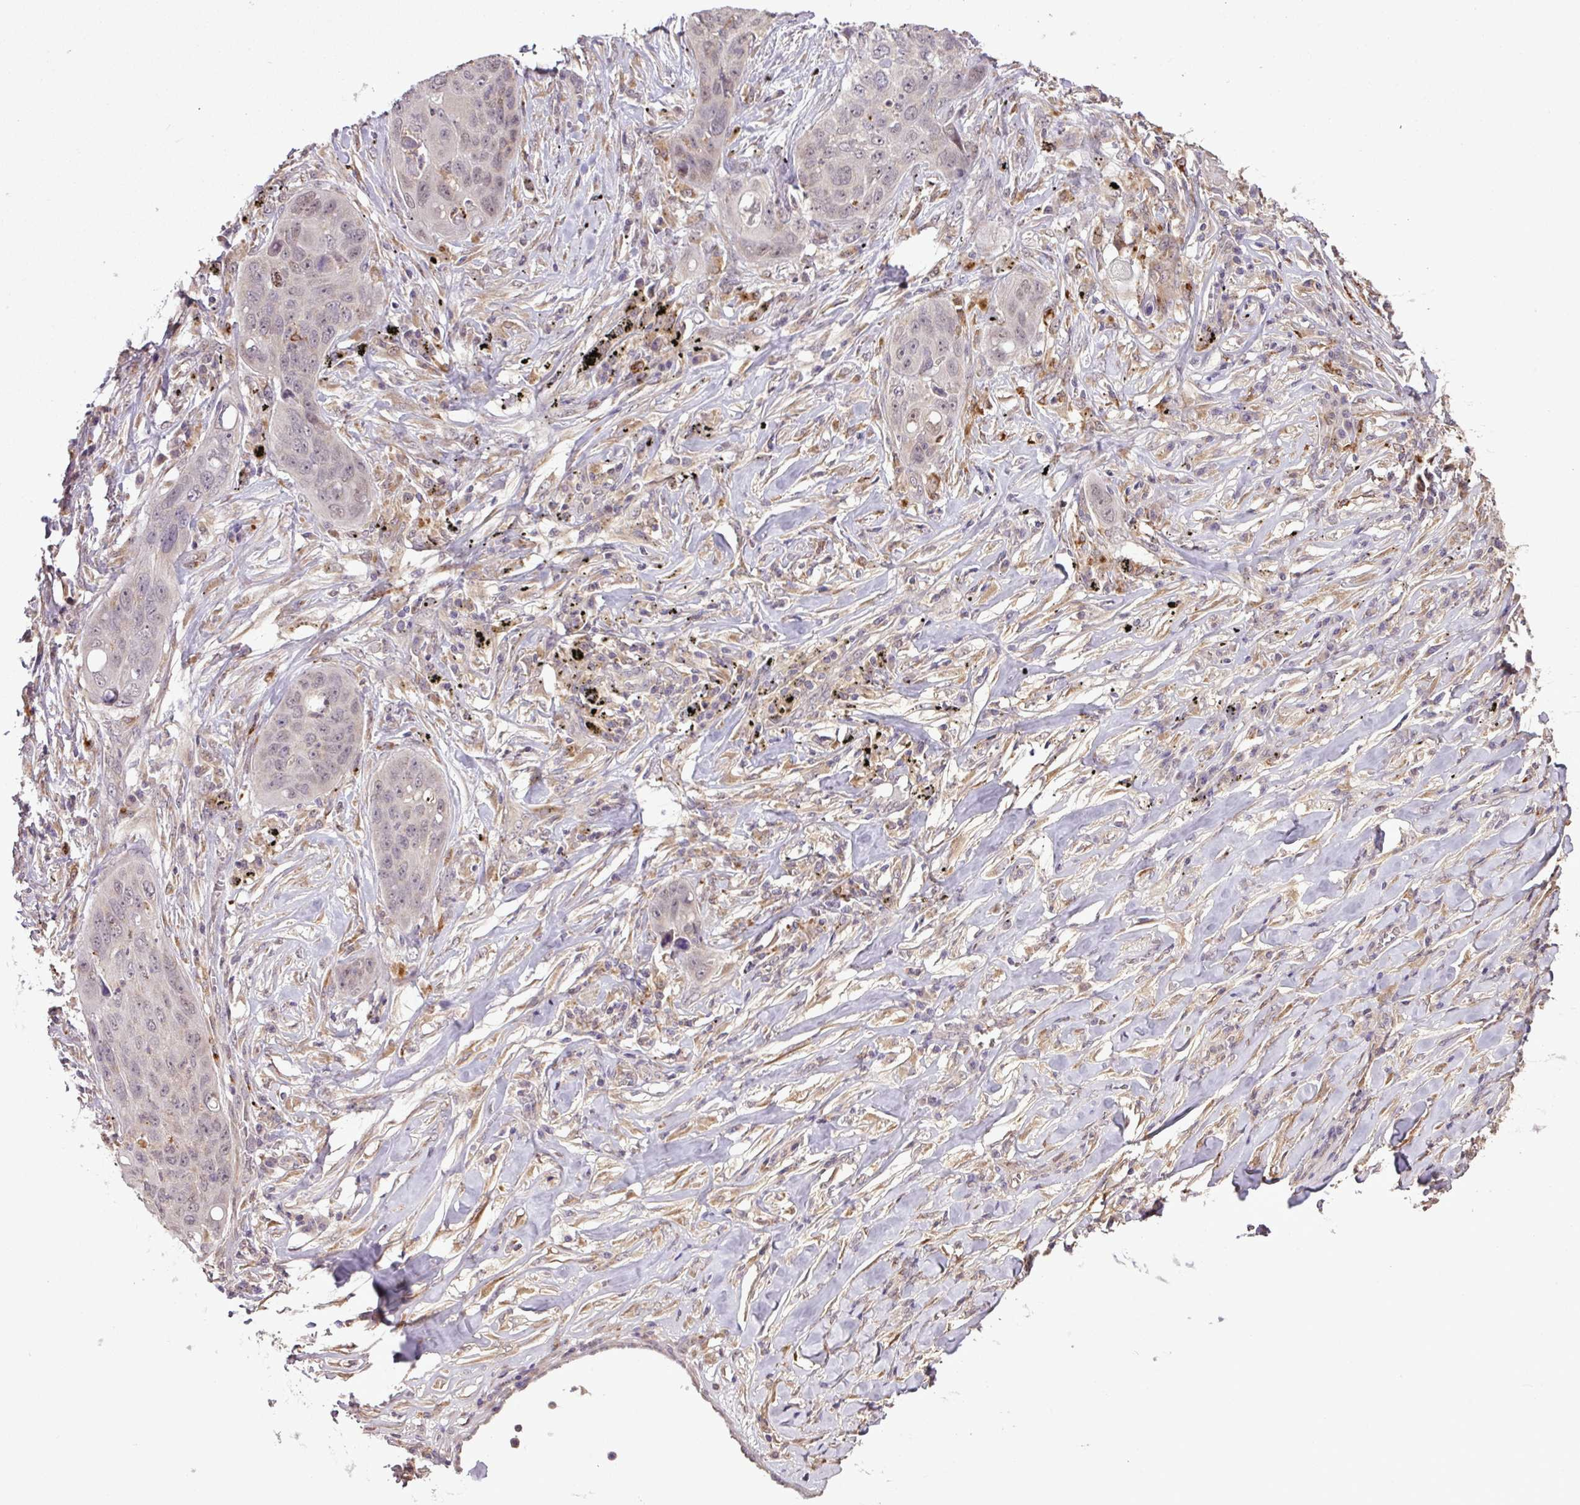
{"staining": {"intensity": "negative", "quantity": "none", "location": "none"}, "tissue": "lung cancer", "cell_type": "Tumor cells", "image_type": "cancer", "snomed": [{"axis": "morphology", "description": "Squamous cell carcinoma, NOS"}, {"axis": "topography", "description": "Lung"}], "caption": "The IHC histopathology image has no significant staining in tumor cells of lung cancer tissue. (Immunohistochemistry, brightfield microscopy, high magnification).", "gene": "SMCO4", "patient": {"sex": "female", "age": 63}}